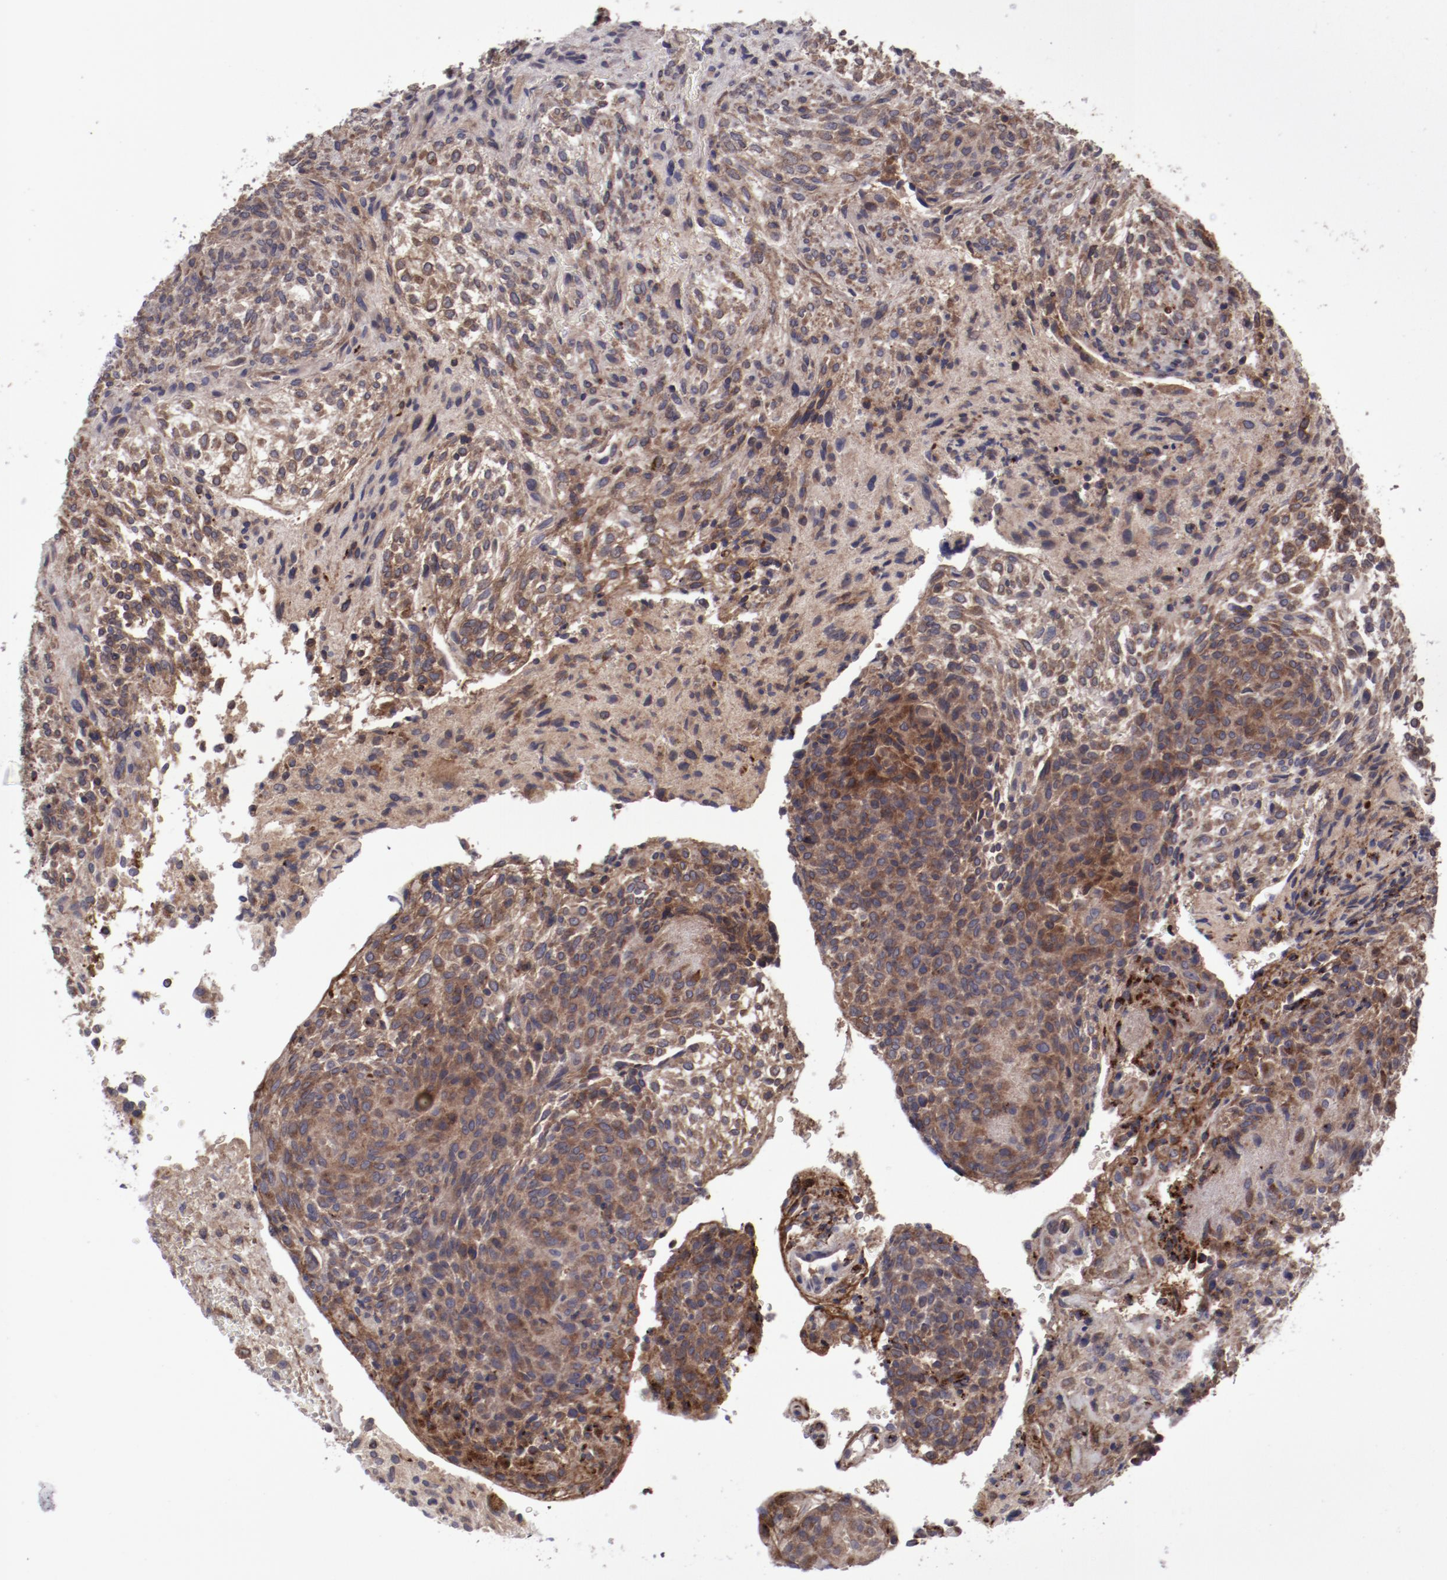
{"staining": {"intensity": "moderate", "quantity": ">75%", "location": "cytoplasmic/membranous"}, "tissue": "glioma", "cell_type": "Tumor cells", "image_type": "cancer", "snomed": [{"axis": "morphology", "description": "Glioma, malignant, High grade"}, {"axis": "topography", "description": "Cerebral cortex"}], "caption": "The histopathology image displays staining of glioma, revealing moderate cytoplasmic/membranous protein staining (brown color) within tumor cells.", "gene": "IL12A", "patient": {"sex": "female", "age": 55}}